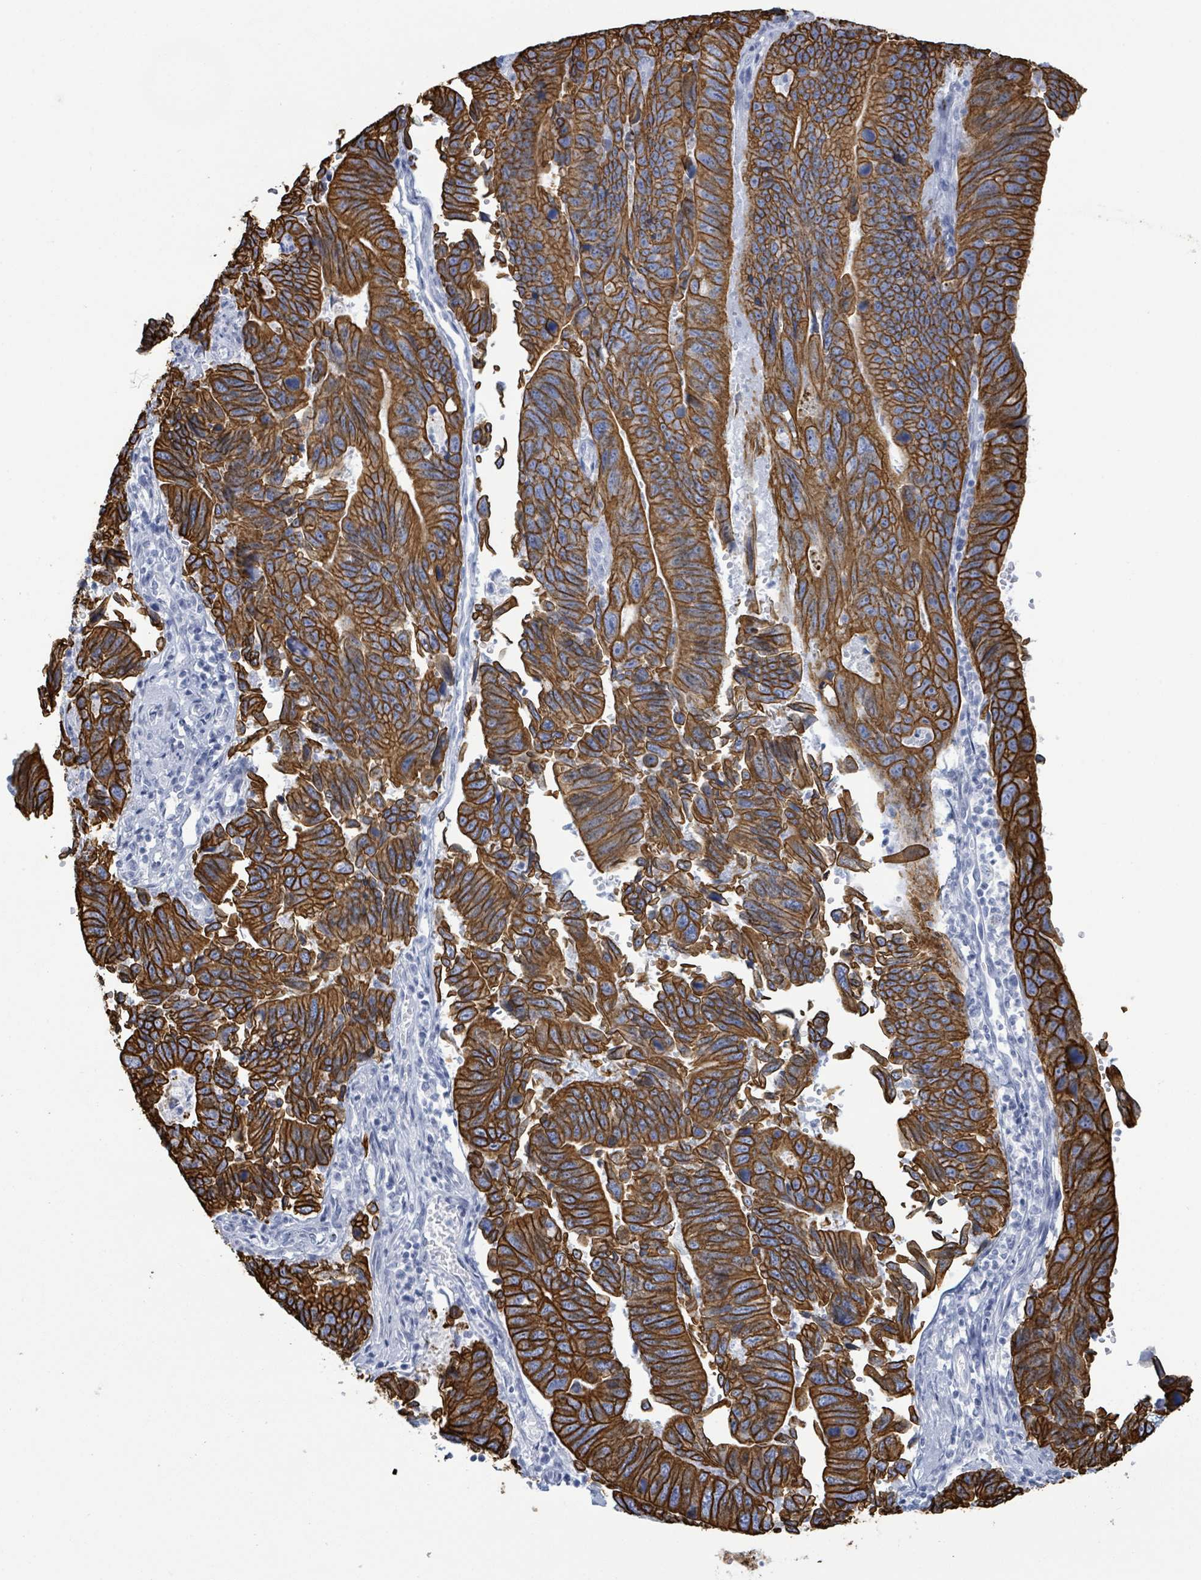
{"staining": {"intensity": "strong", "quantity": ">75%", "location": "cytoplasmic/membranous"}, "tissue": "stomach cancer", "cell_type": "Tumor cells", "image_type": "cancer", "snomed": [{"axis": "morphology", "description": "Adenocarcinoma, NOS"}, {"axis": "topography", "description": "Stomach"}], "caption": "Immunohistochemical staining of human stomach cancer displays strong cytoplasmic/membranous protein staining in approximately >75% of tumor cells. (DAB (3,3'-diaminobenzidine) IHC, brown staining for protein, blue staining for nuclei).", "gene": "KRT8", "patient": {"sex": "male", "age": 59}}